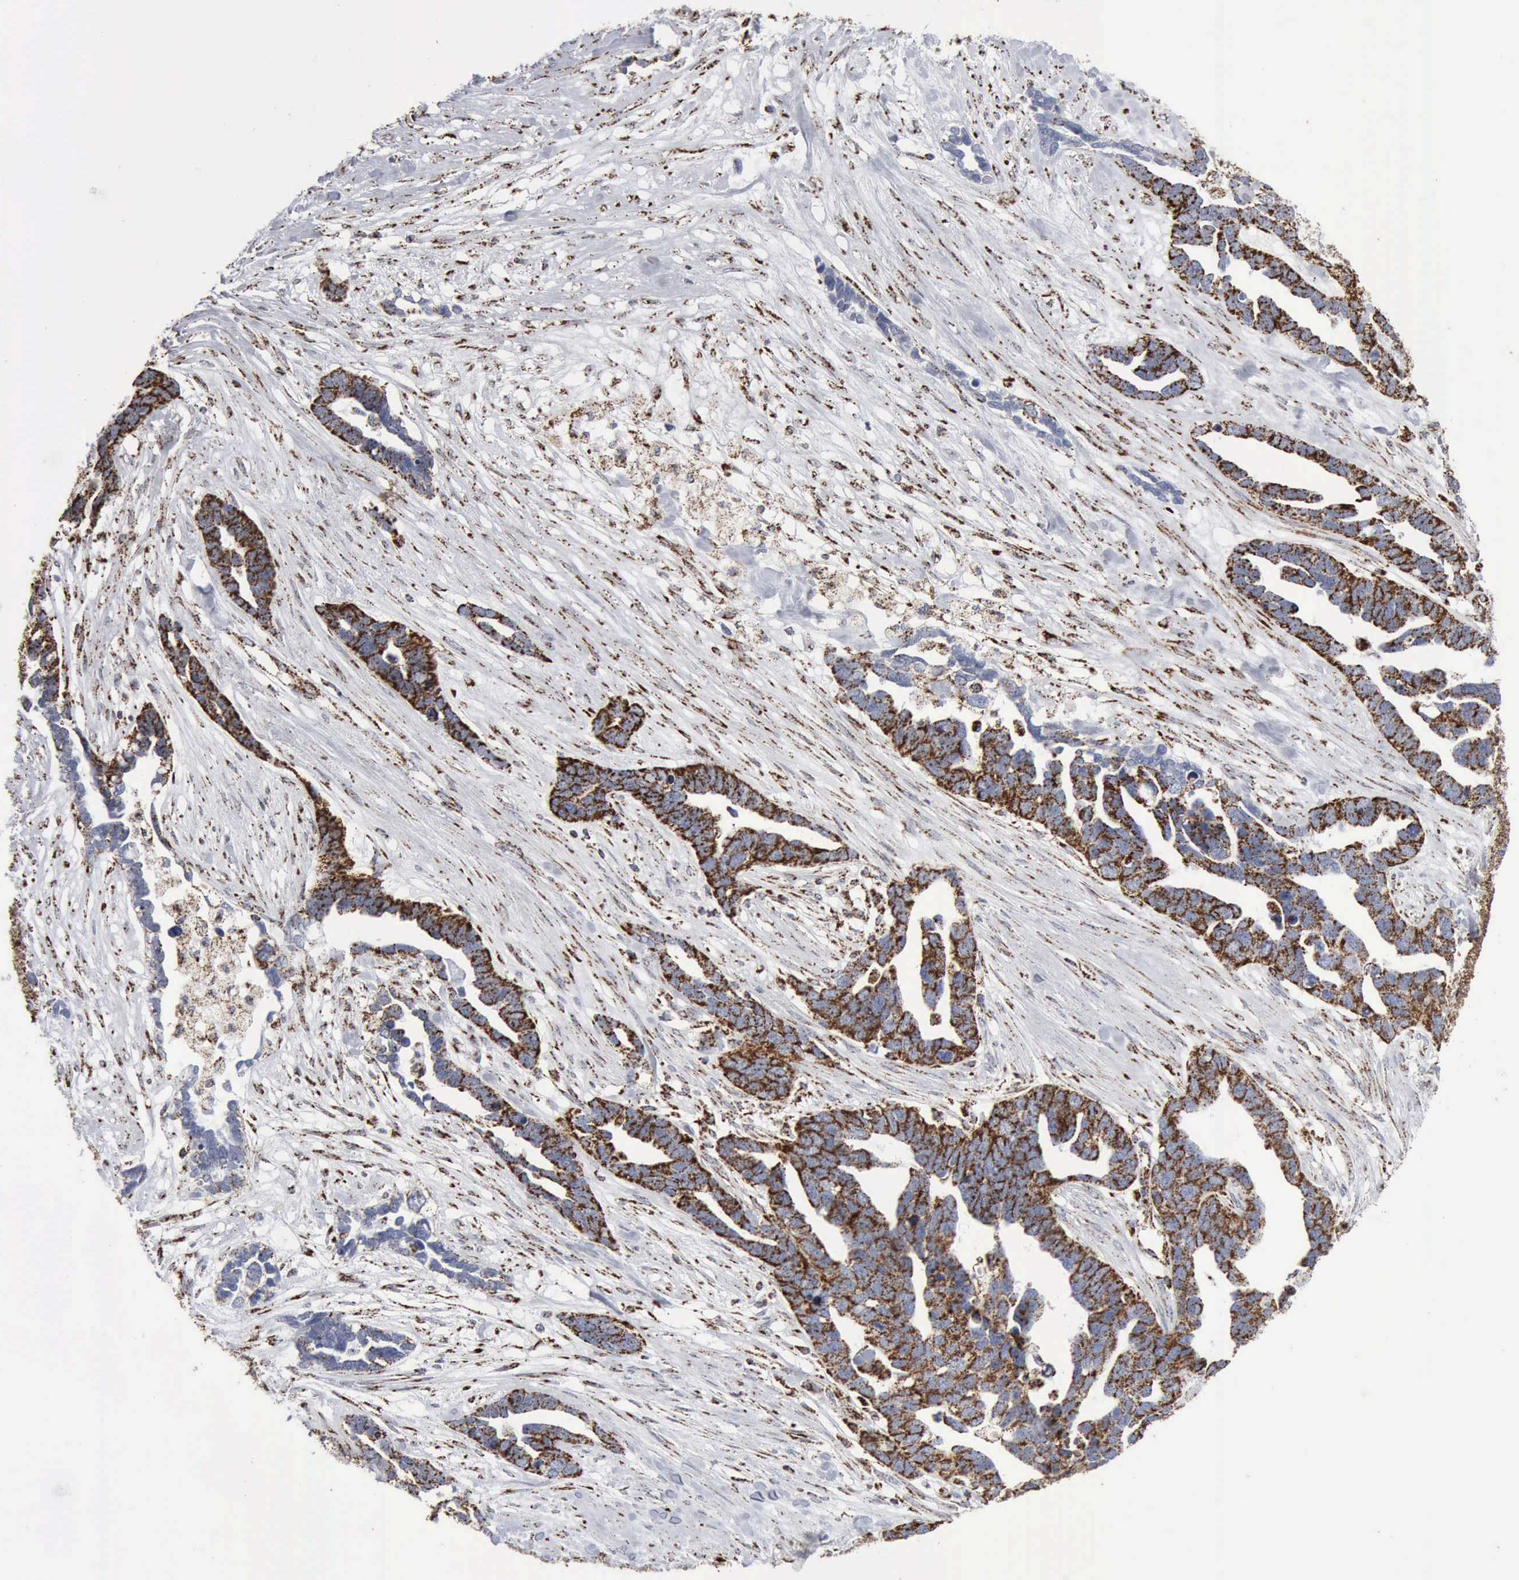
{"staining": {"intensity": "strong", "quantity": ">75%", "location": "cytoplasmic/membranous"}, "tissue": "ovarian cancer", "cell_type": "Tumor cells", "image_type": "cancer", "snomed": [{"axis": "morphology", "description": "Cystadenocarcinoma, serous, NOS"}, {"axis": "topography", "description": "Ovary"}], "caption": "Brown immunohistochemical staining in ovarian cancer displays strong cytoplasmic/membranous expression in approximately >75% of tumor cells.", "gene": "ACO2", "patient": {"sex": "female", "age": 54}}